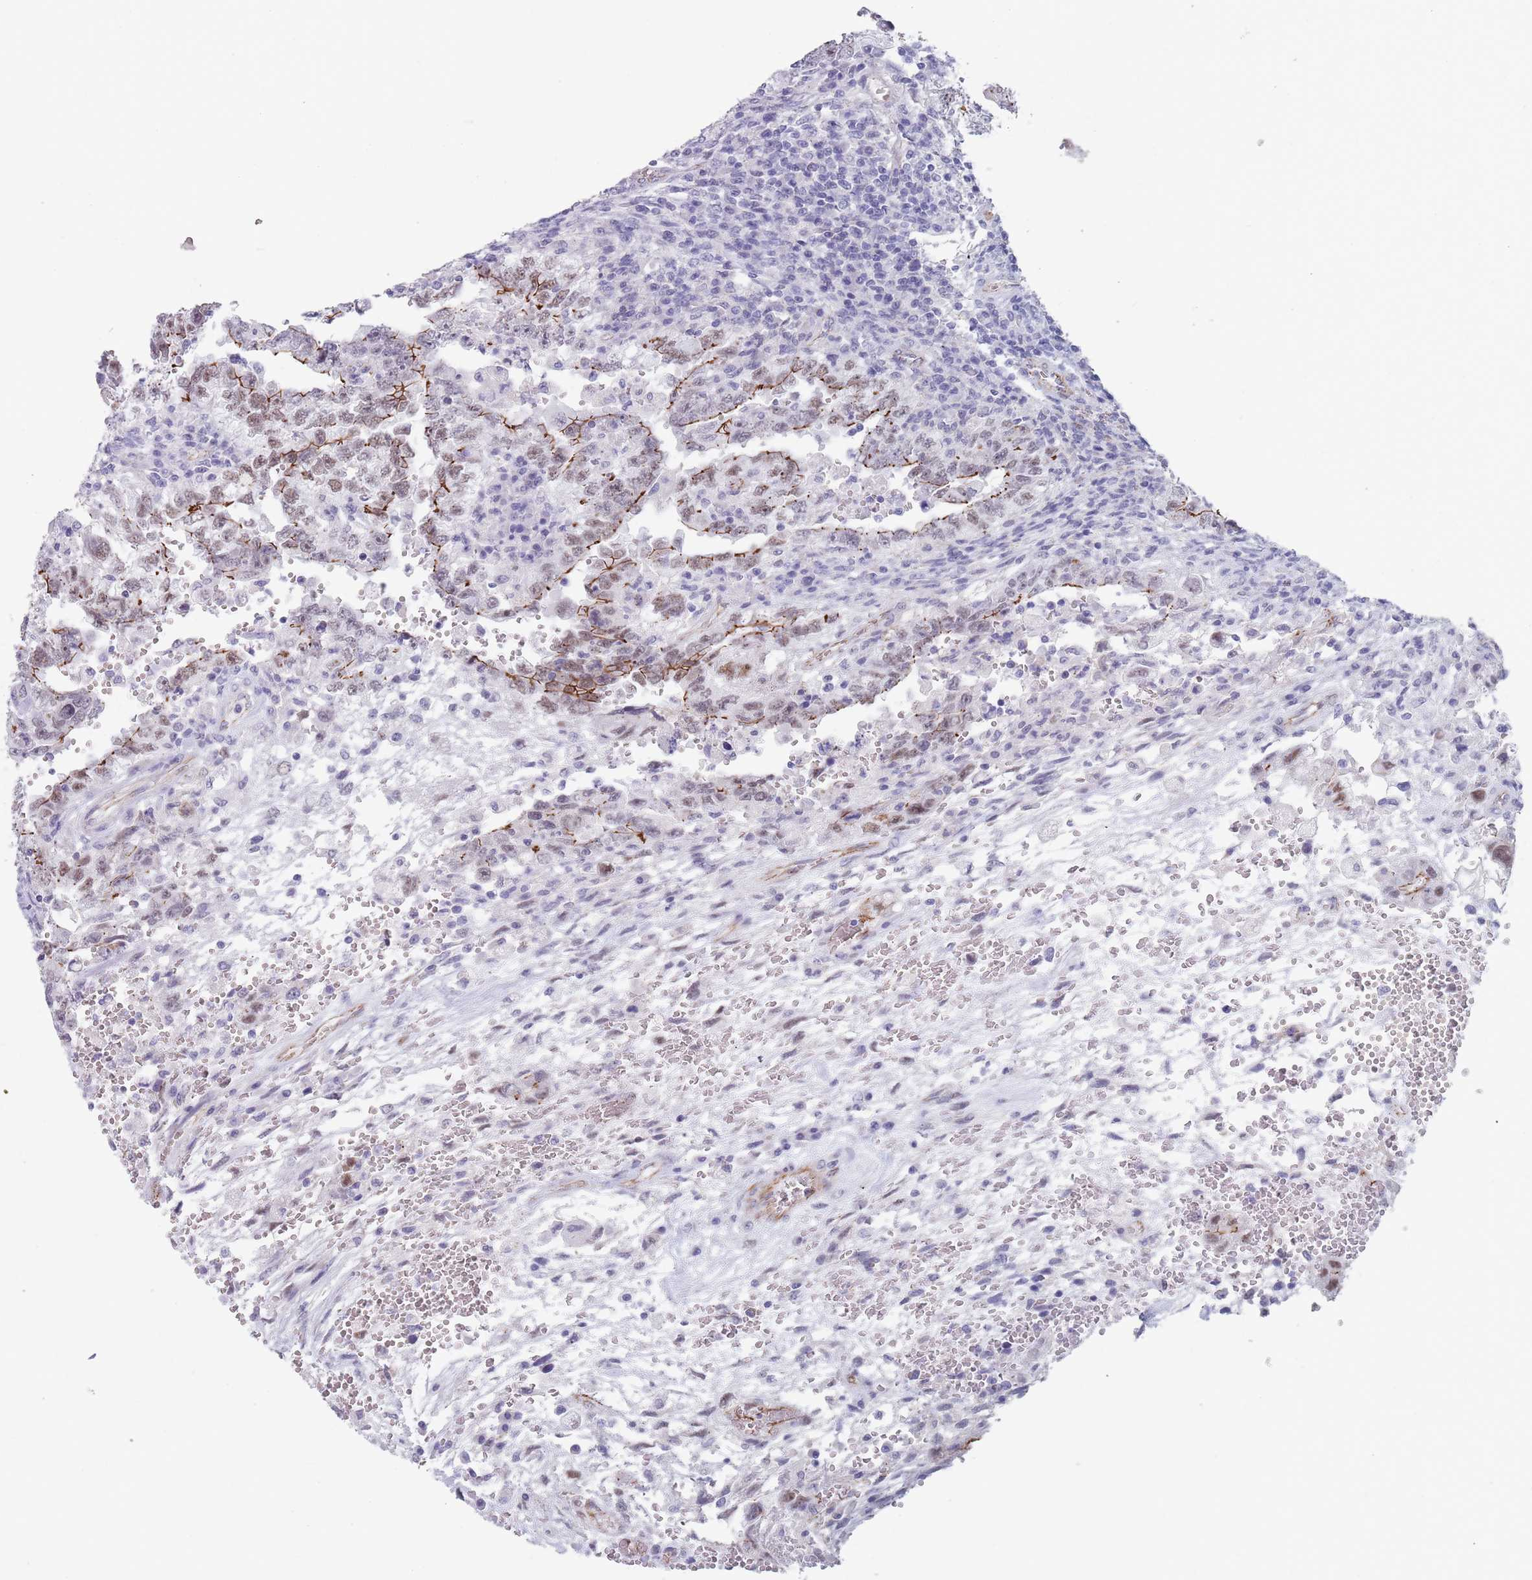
{"staining": {"intensity": "moderate", "quantity": "25%-75%", "location": "cytoplasmic/membranous,nuclear"}, "tissue": "testis cancer", "cell_type": "Tumor cells", "image_type": "cancer", "snomed": [{"axis": "morphology", "description": "Carcinoma, Embryonal, NOS"}, {"axis": "topography", "description": "Testis"}], "caption": "DAB (3,3'-diaminobenzidine) immunohistochemical staining of testis cancer shows moderate cytoplasmic/membranous and nuclear protein expression in approximately 25%-75% of tumor cells.", "gene": "OR5A2", "patient": {"sex": "male", "age": 26}}